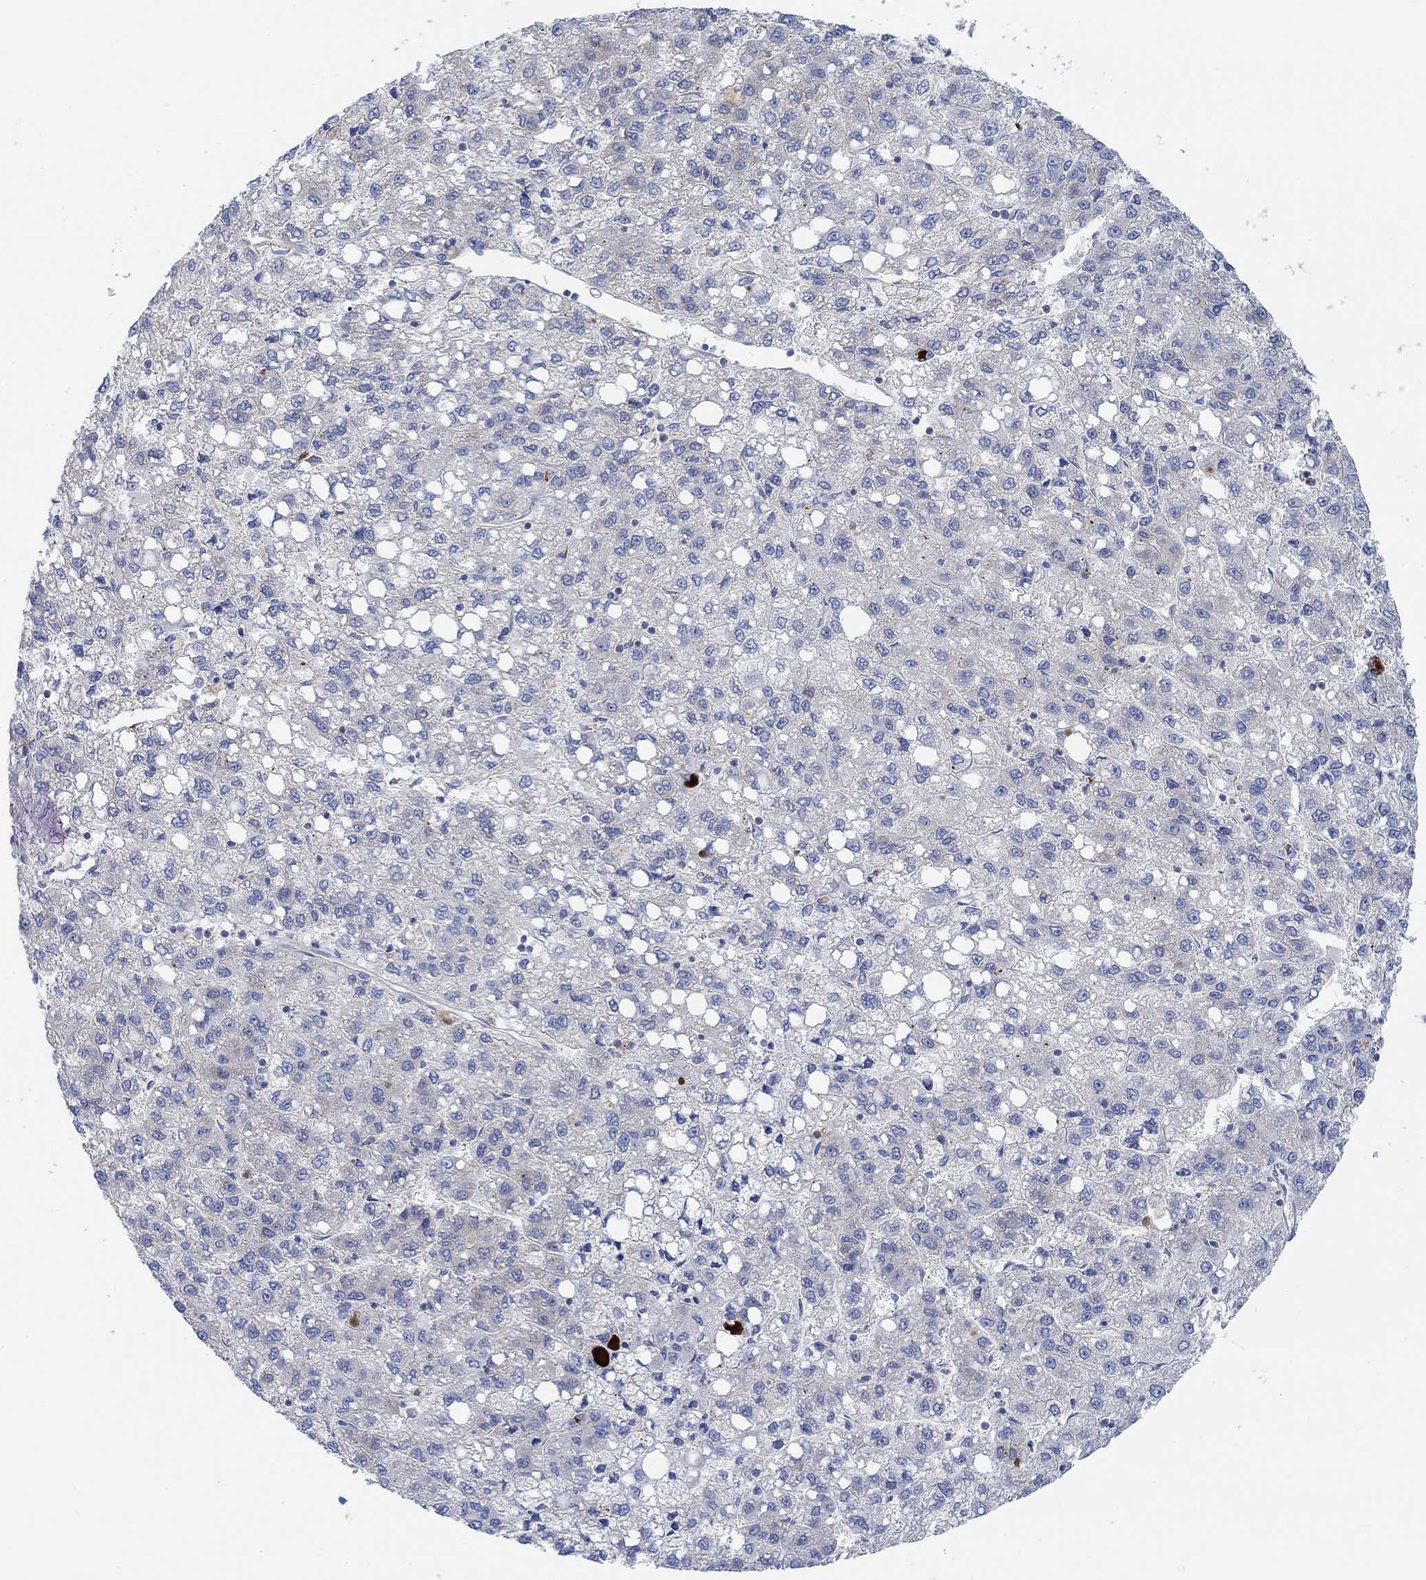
{"staining": {"intensity": "negative", "quantity": "none", "location": "none"}, "tissue": "liver cancer", "cell_type": "Tumor cells", "image_type": "cancer", "snomed": [{"axis": "morphology", "description": "Carcinoma, Hepatocellular, NOS"}, {"axis": "topography", "description": "Liver"}], "caption": "This is a micrograph of IHC staining of liver cancer, which shows no positivity in tumor cells.", "gene": "PMFBP1", "patient": {"sex": "female", "age": 82}}